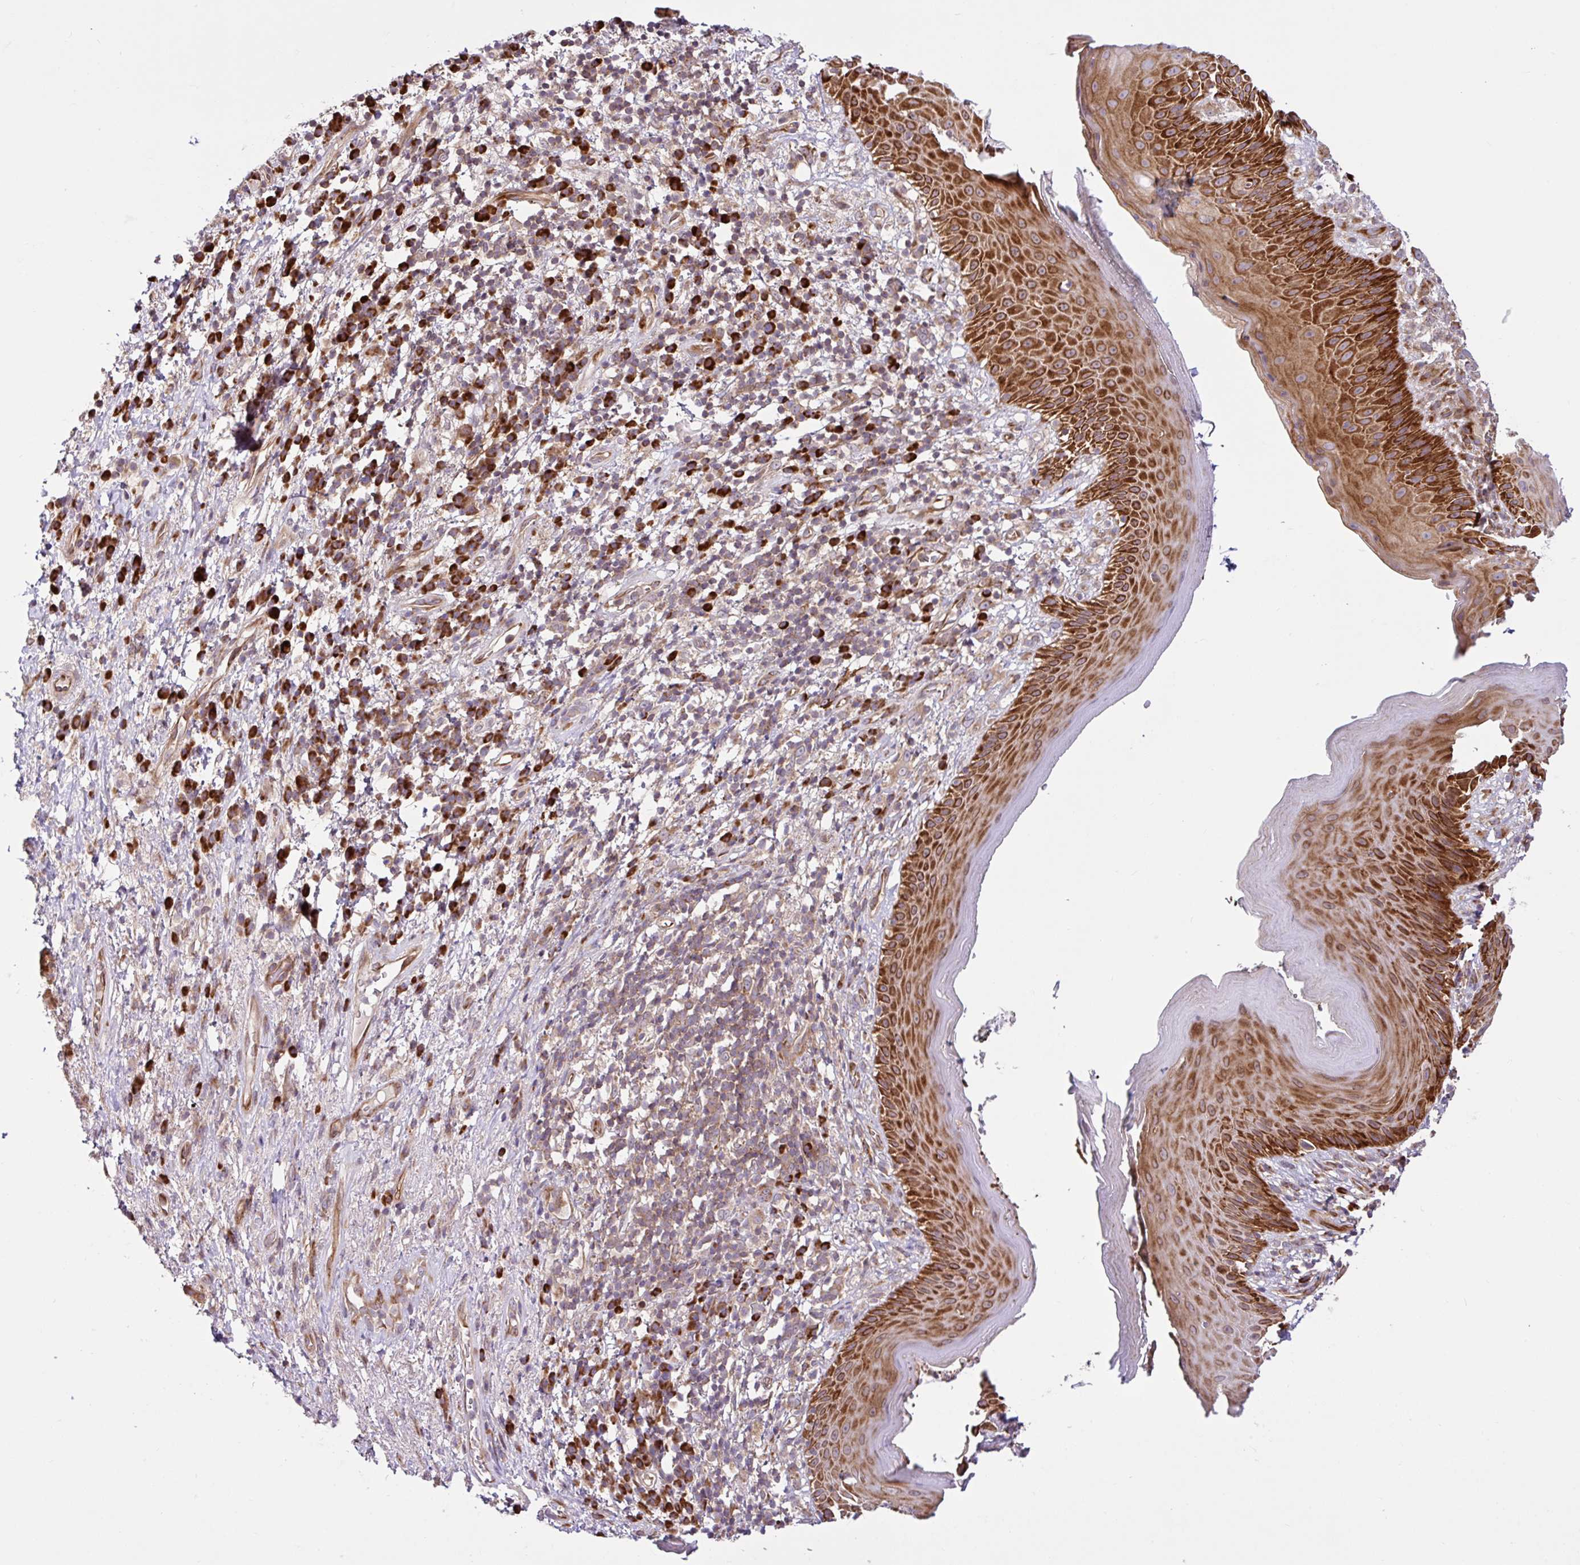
{"staining": {"intensity": "strong", "quantity": ">75%", "location": "cytoplasmic/membranous"}, "tissue": "skin", "cell_type": "Epidermal cells", "image_type": "normal", "snomed": [{"axis": "morphology", "description": "Normal tissue, NOS"}, {"axis": "topography", "description": "Anal"}], "caption": "High-magnification brightfield microscopy of benign skin stained with DAB (3,3'-diaminobenzidine) (brown) and counterstained with hematoxylin (blue). epidermal cells exhibit strong cytoplasmic/membranous positivity is seen in approximately>75% of cells.", "gene": "NTPCR", "patient": {"sex": "male", "age": 78}}